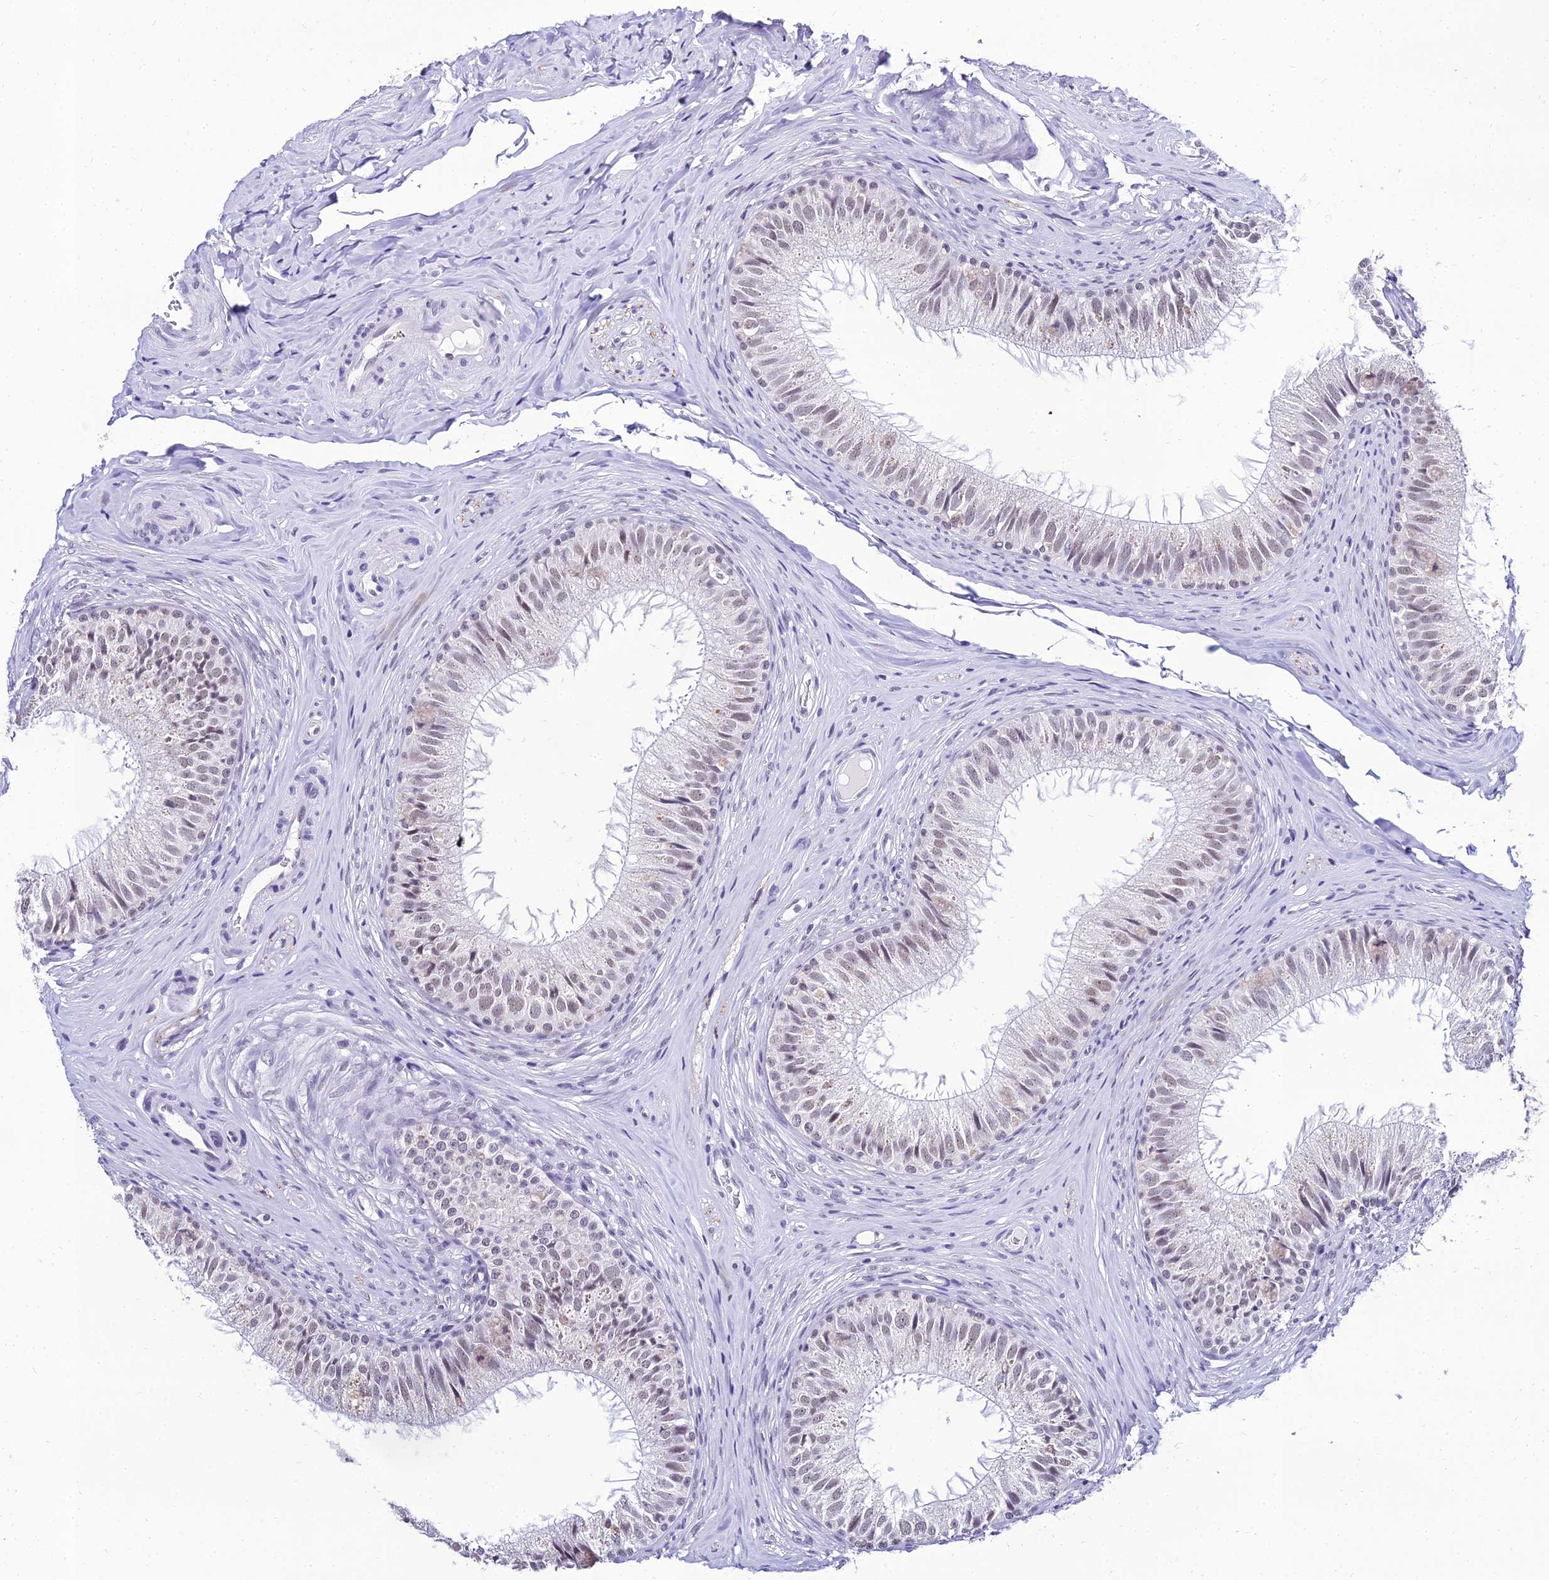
{"staining": {"intensity": "weak", "quantity": "25%-75%", "location": "nuclear"}, "tissue": "epididymis", "cell_type": "Glandular cells", "image_type": "normal", "snomed": [{"axis": "morphology", "description": "Normal tissue, NOS"}, {"axis": "topography", "description": "Epididymis"}], "caption": "High-magnification brightfield microscopy of unremarkable epididymis stained with DAB (3,3'-diaminobenzidine) (brown) and counterstained with hematoxylin (blue). glandular cells exhibit weak nuclear expression is appreciated in approximately25%-75% of cells.", "gene": "PPP4R2", "patient": {"sex": "male", "age": 34}}